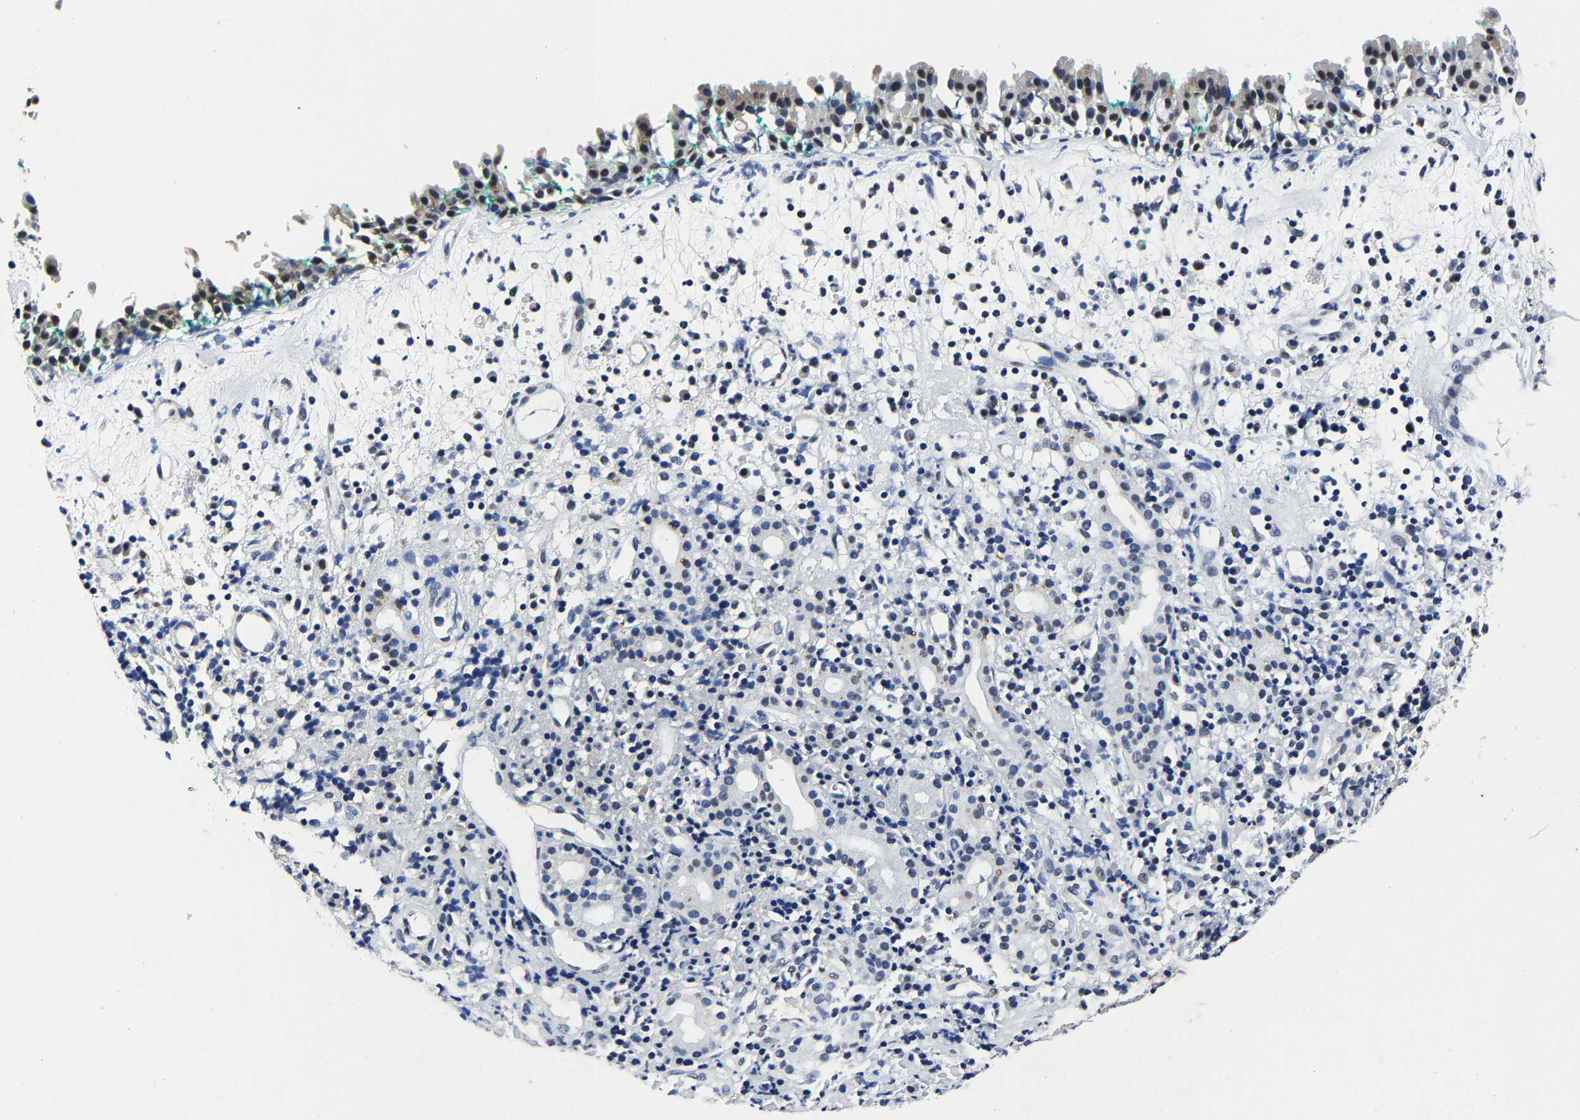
{"staining": {"intensity": "weak", "quantity": "25%-75%", "location": "nuclear"}, "tissue": "nasopharynx", "cell_type": "Respiratory epithelial cells", "image_type": "normal", "snomed": [{"axis": "morphology", "description": "Normal tissue, NOS"}, {"axis": "morphology", "description": "Basal cell carcinoma"}, {"axis": "topography", "description": "Cartilage tissue"}, {"axis": "topography", "description": "Nasopharynx"}, {"axis": "topography", "description": "Oral tissue"}], "caption": "DAB immunohistochemical staining of unremarkable nasopharynx demonstrates weak nuclear protein positivity in approximately 25%-75% of respiratory epithelial cells. (DAB IHC, brown staining for protein, blue staining for nuclei).", "gene": "RBM45", "patient": {"sex": "female", "age": 77}}